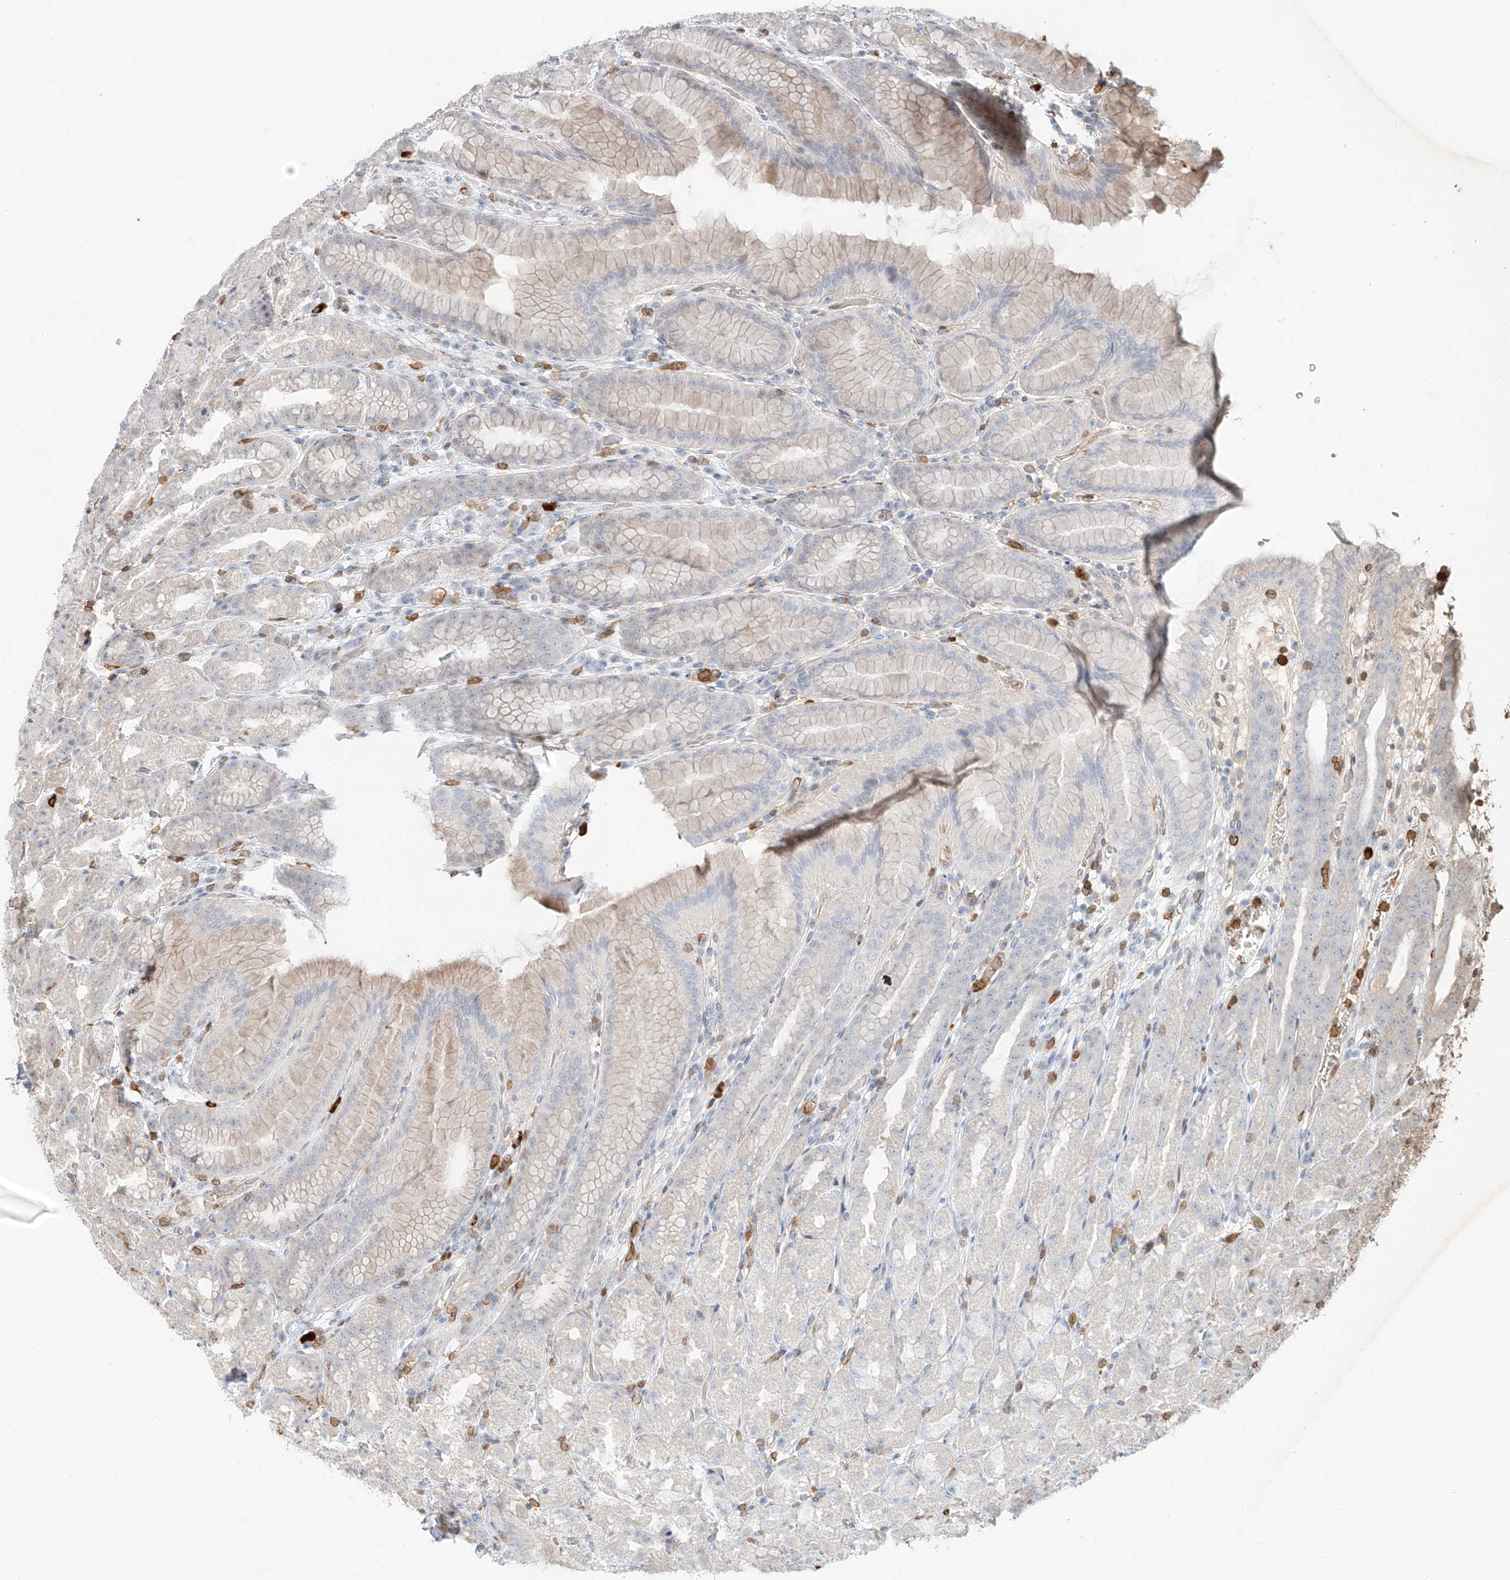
{"staining": {"intensity": "negative", "quantity": "none", "location": "none"}, "tissue": "stomach", "cell_type": "Glandular cells", "image_type": "normal", "snomed": [{"axis": "morphology", "description": "Normal tissue, NOS"}, {"axis": "topography", "description": "Stomach, upper"}], "caption": "Immunohistochemistry (IHC) of benign stomach reveals no expression in glandular cells. The staining was performed using DAB (3,3'-diaminobenzidine) to visualize the protein expression in brown, while the nuclei were stained in blue with hematoxylin (Magnification: 20x).", "gene": "CEP162", "patient": {"sex": "male", "age": 68}}